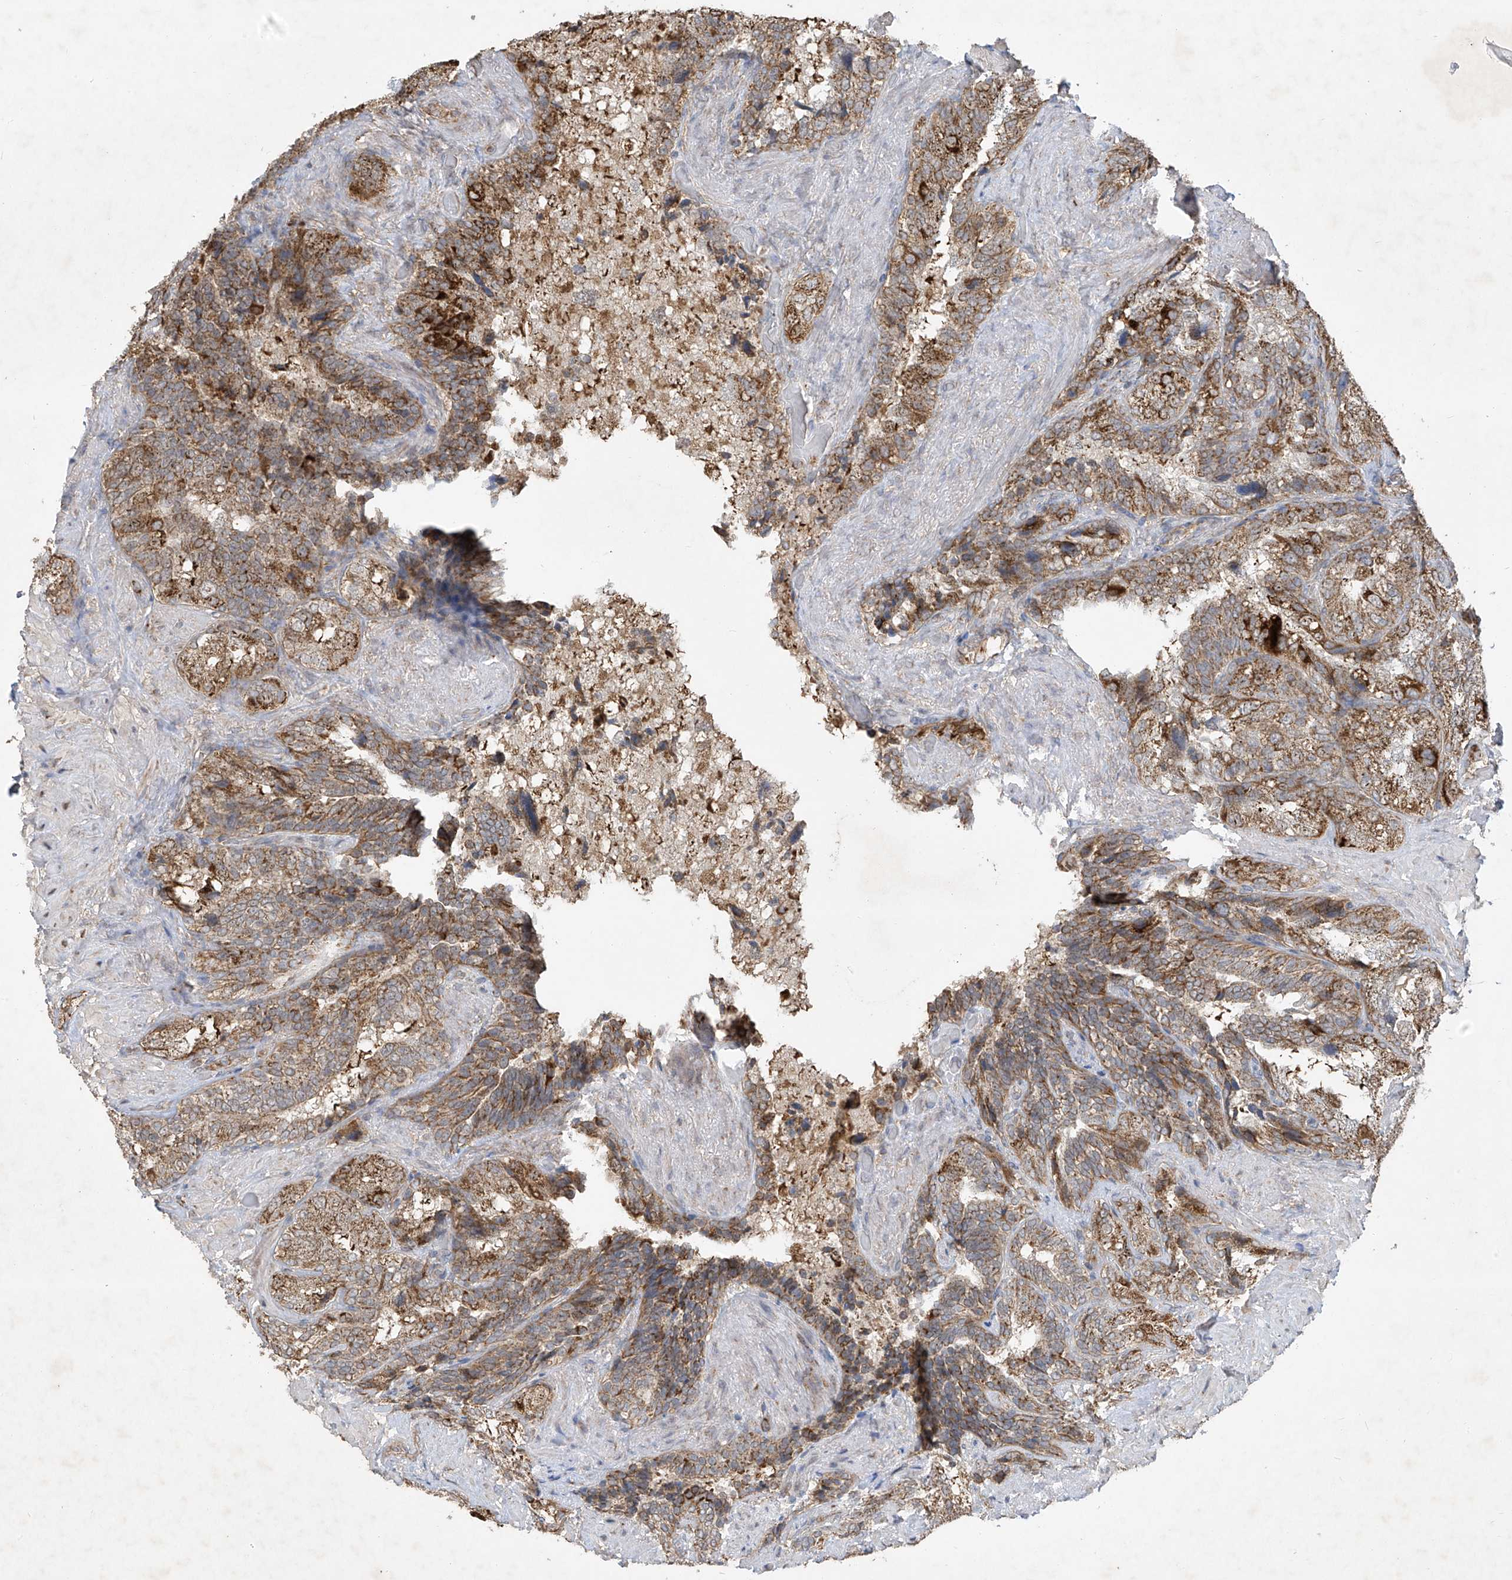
{"staining": {"intensity": "moderate", "quantity": ">75%", "location": "cytoplasmic/membranous"}, "tissue": "seminal vesicle", "cell_type": "Glandular cells", "image_type": "normal", "snomed": [{"axis": "morphology", "description": "Normal tissue, NOS"}, {"axis": "topography", "description": "Seminal veicle"}, {"axis": "topography", "description": "Peripheral nerve tissue"}], "caption": "Normal seminal vesicle was stained to show a protein in brown. There is medium levels of moderate cytoplasmic/membranous staining in about >75% of glandular cells. (IHC, brightfield microscopy, high magnification).", "gene": "UQCC1", "patient": {"sex": "male", "age": 63}}